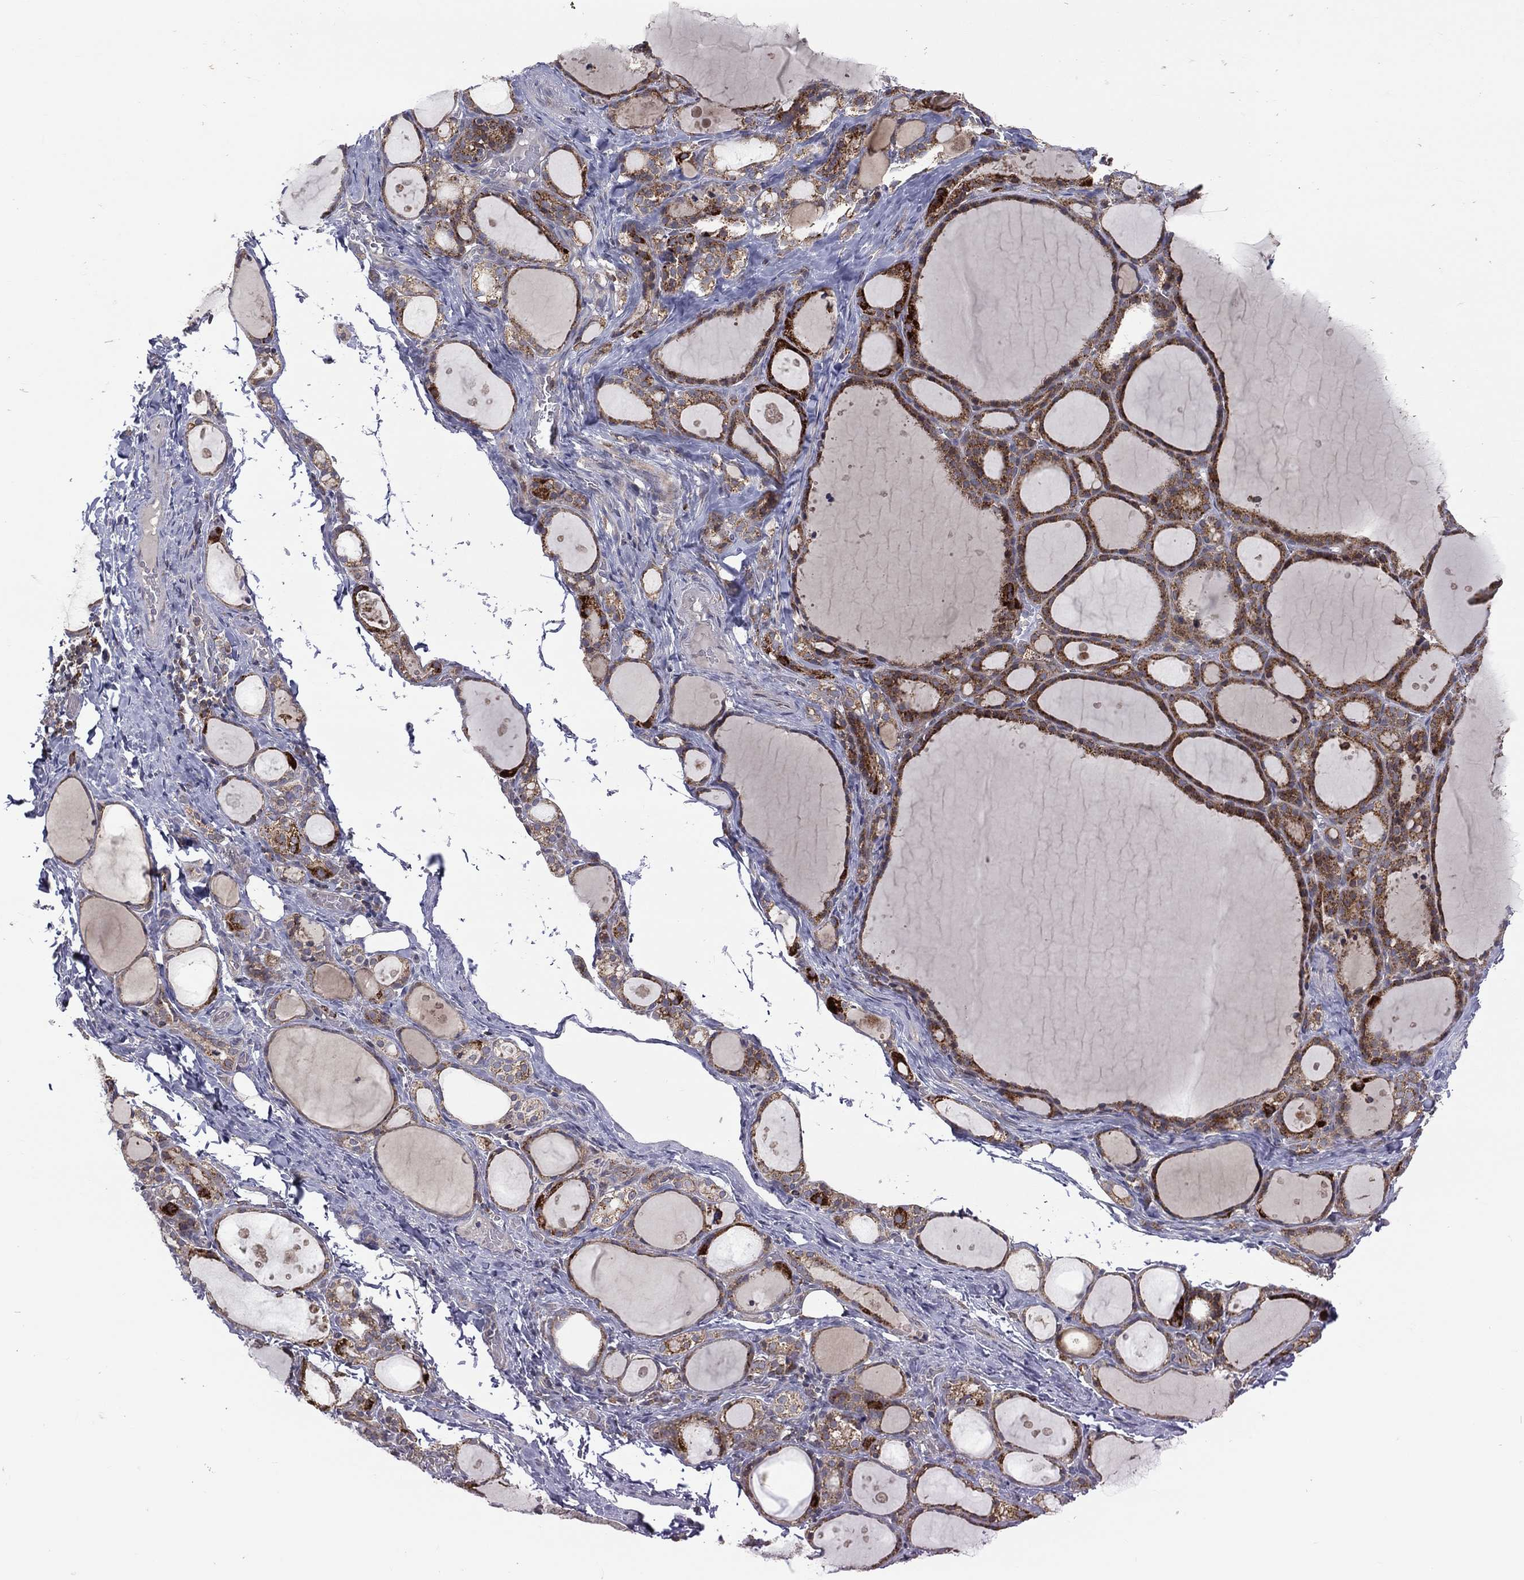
{"staining": {"intensity": "strong", "quantity": "25%-75%", "location": "cytoplasmic/membranous"}, "tissue": "thyroid gland", "cell_type": "Glandular cells", "image_type": "normal", "snomed": [{"axis": "morphology", "description": "Normal tissue, NOS"}, {"axis": "topography", "description": "Thyroid gland"}], "caption": "Strong cytoplasmic/membranous protein staining is identified in approximately 25%-75% of glandular cells in thyroid gland.", "gene": "STARD3", "patient": {"sex": "male", "age": 68}}